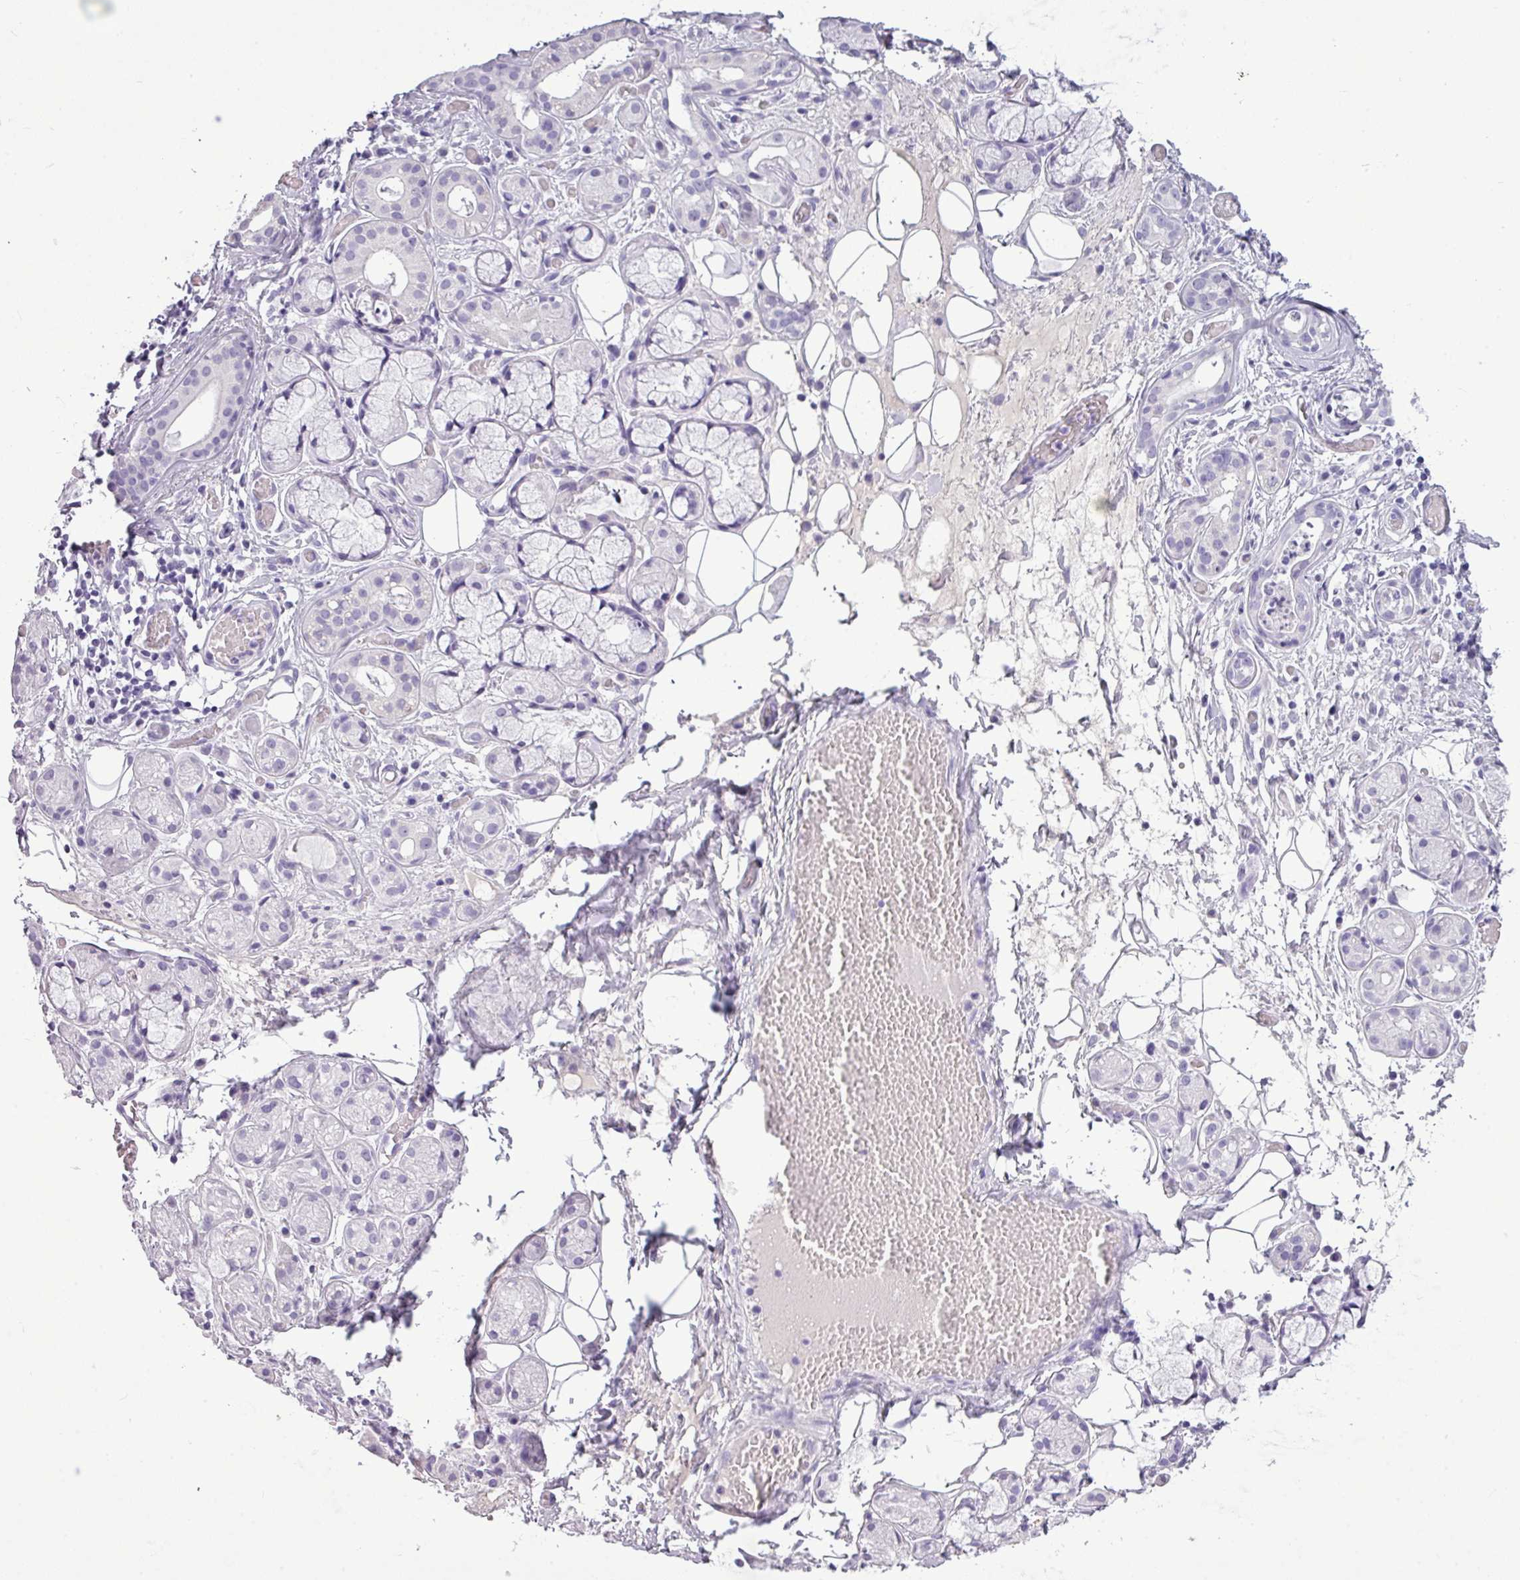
{"staining": {"intensity": "negative", "quantity": "none", "location": "none"}, "tissue": "salivary gland", "cell_type": "Glandular cells", "image_type": "normal", "snomed": [{"axis": "morphology", "description": "Normal tissue, NOS"}, {"axis": "topography", "description": "Salivary gland"}], "caption": "Glandular cells are negative for protein expression in benign human salivary gland. (DAB immunohistochemistry visualized using brightfield microscopy, high magnification).", "gene": "TMEM91", "patient": {"sex": "male", "age": 82}}